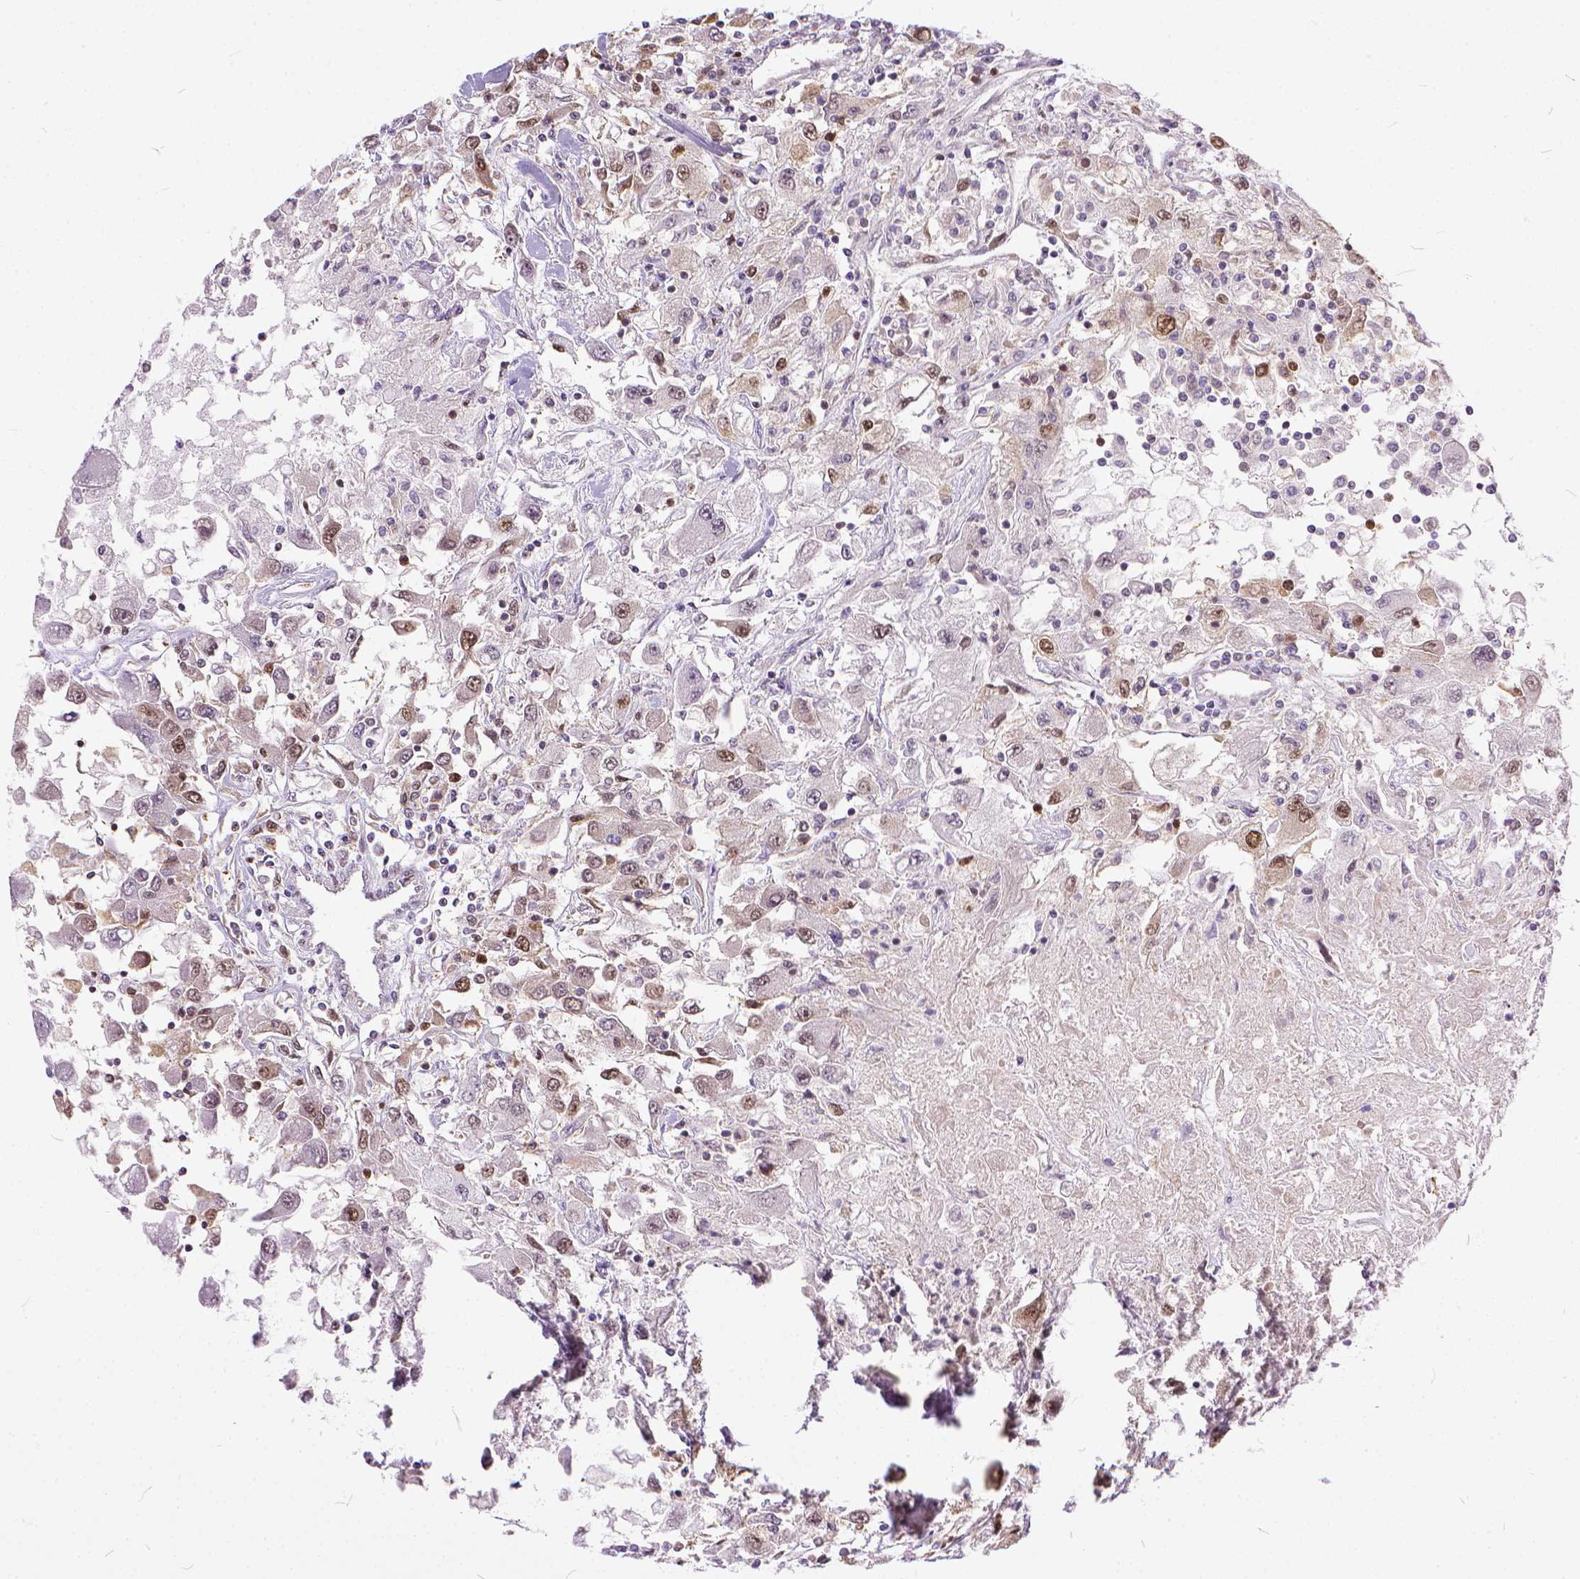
{"staining": {"intensity": "moderate", "quantity": "<25%", "location": "nuclear"}, "tissue": "renal cancer", "cell_type": "Tumor cells", "image_type": "cancer", "snomed": [{"axis": "morphology", "description": "Adenocarcinoma, NOS"}, {"axis": "topography", "description": "Kidney"}], "caption": "Protein analysis of renal adenocarcinoma tissue demonstrates moderate nuclear expression in about <25% of tumor cells. Ihc stains the protein of interest in brown and the nuclei are stained blue.", "gene": "ERCC1", "patient": {"sex": "female", "age": 67}}